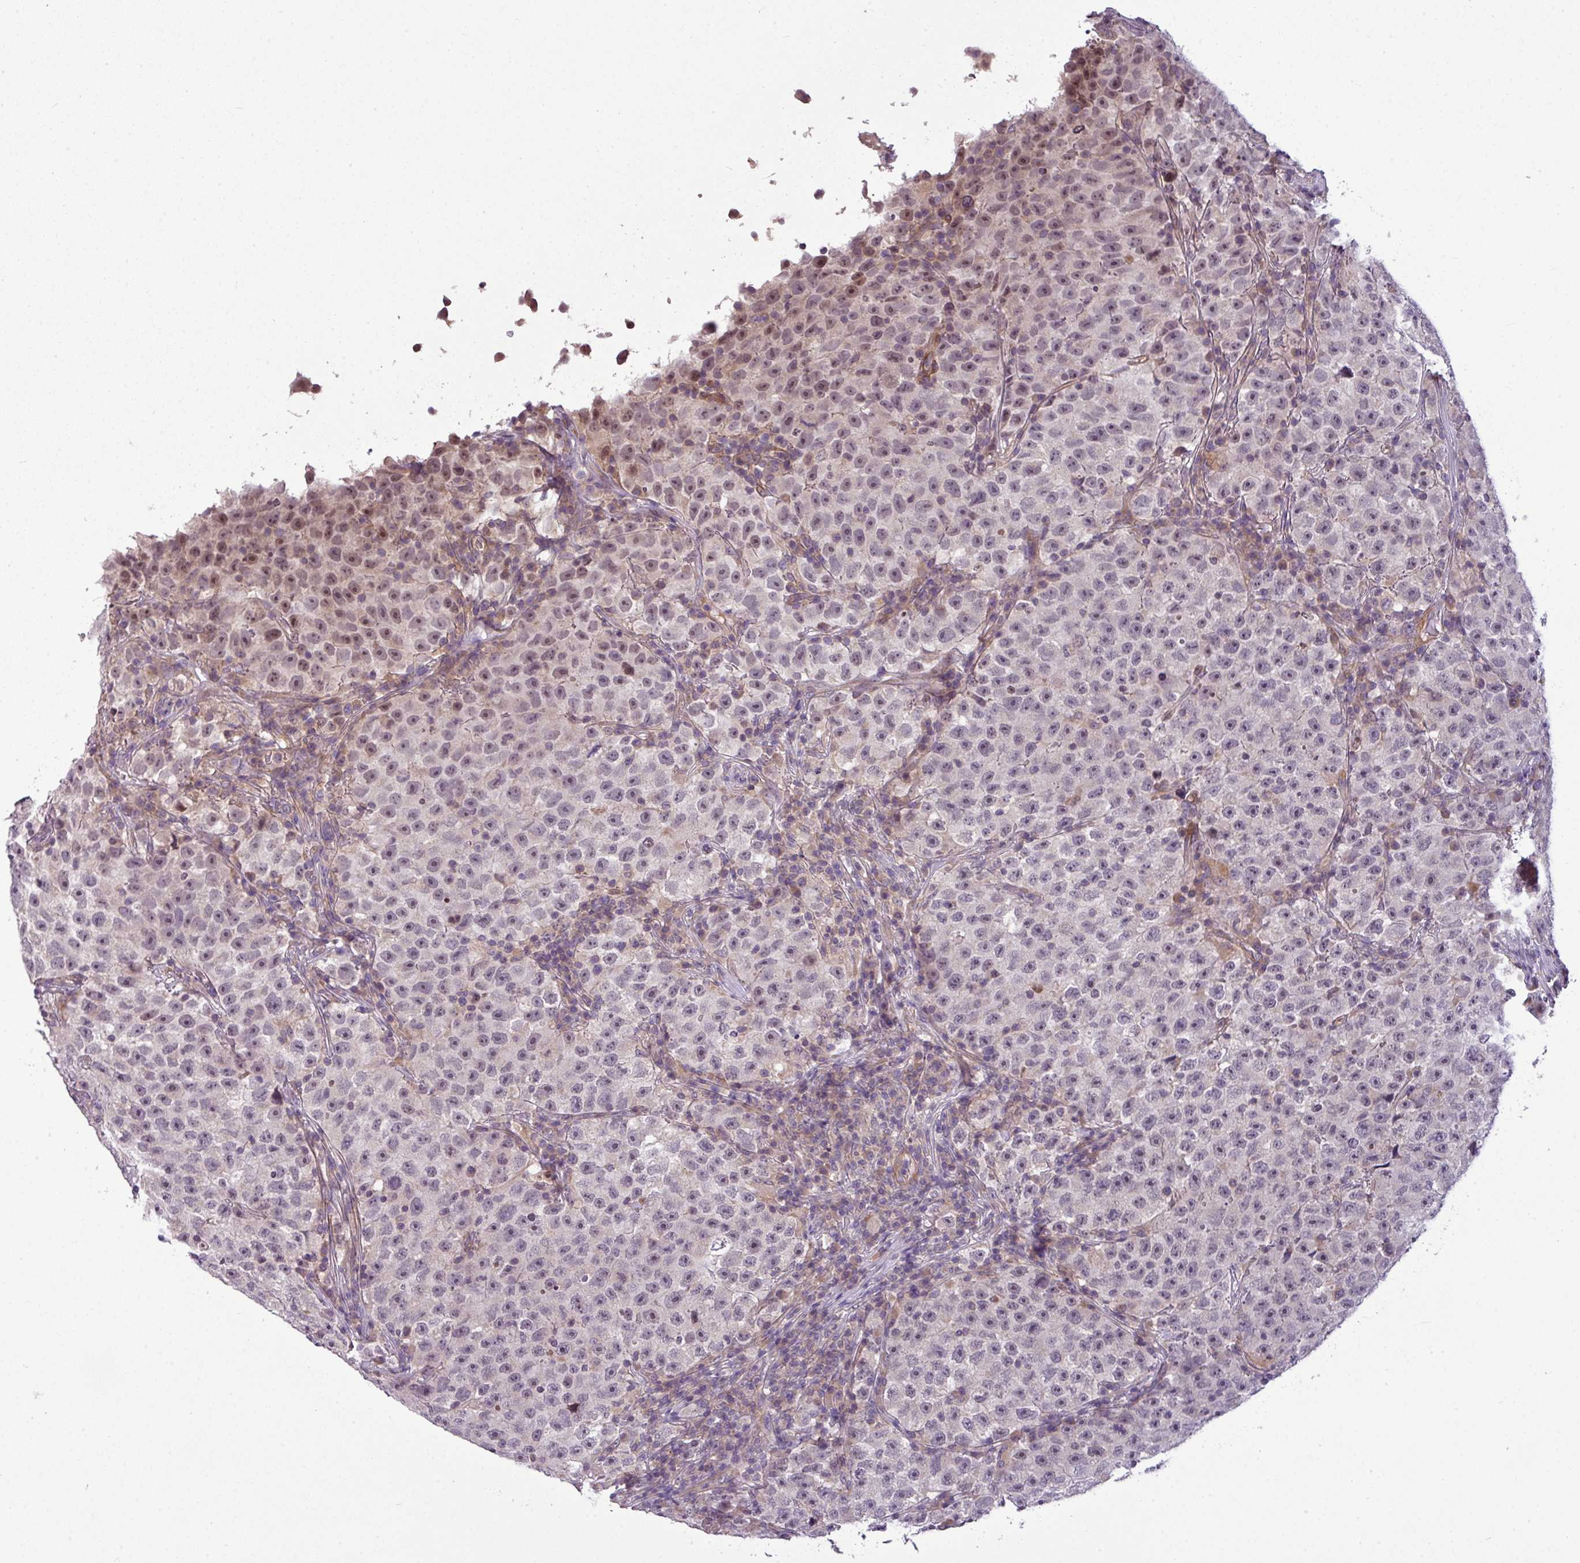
{"staining": {"intensity": "weak", "quantity": "<25%", "location": "nuclear"}, "tissue": "testis cancer", "cell_type": "Tumor cells", "image_type": "cancer", "snomed": [{"axis": "morphology", "description": "Seminoma, NOS"}, {"axis": "topography", "description": "Testis"}], "caption": "A high-resolution micrograph shows immunohistochemistry staining of seminoma (testis), which demonstrates no significant positivity in tumor cells.", "gene": "ZNF35", "patient": {"sex": "male", "age": 22}}